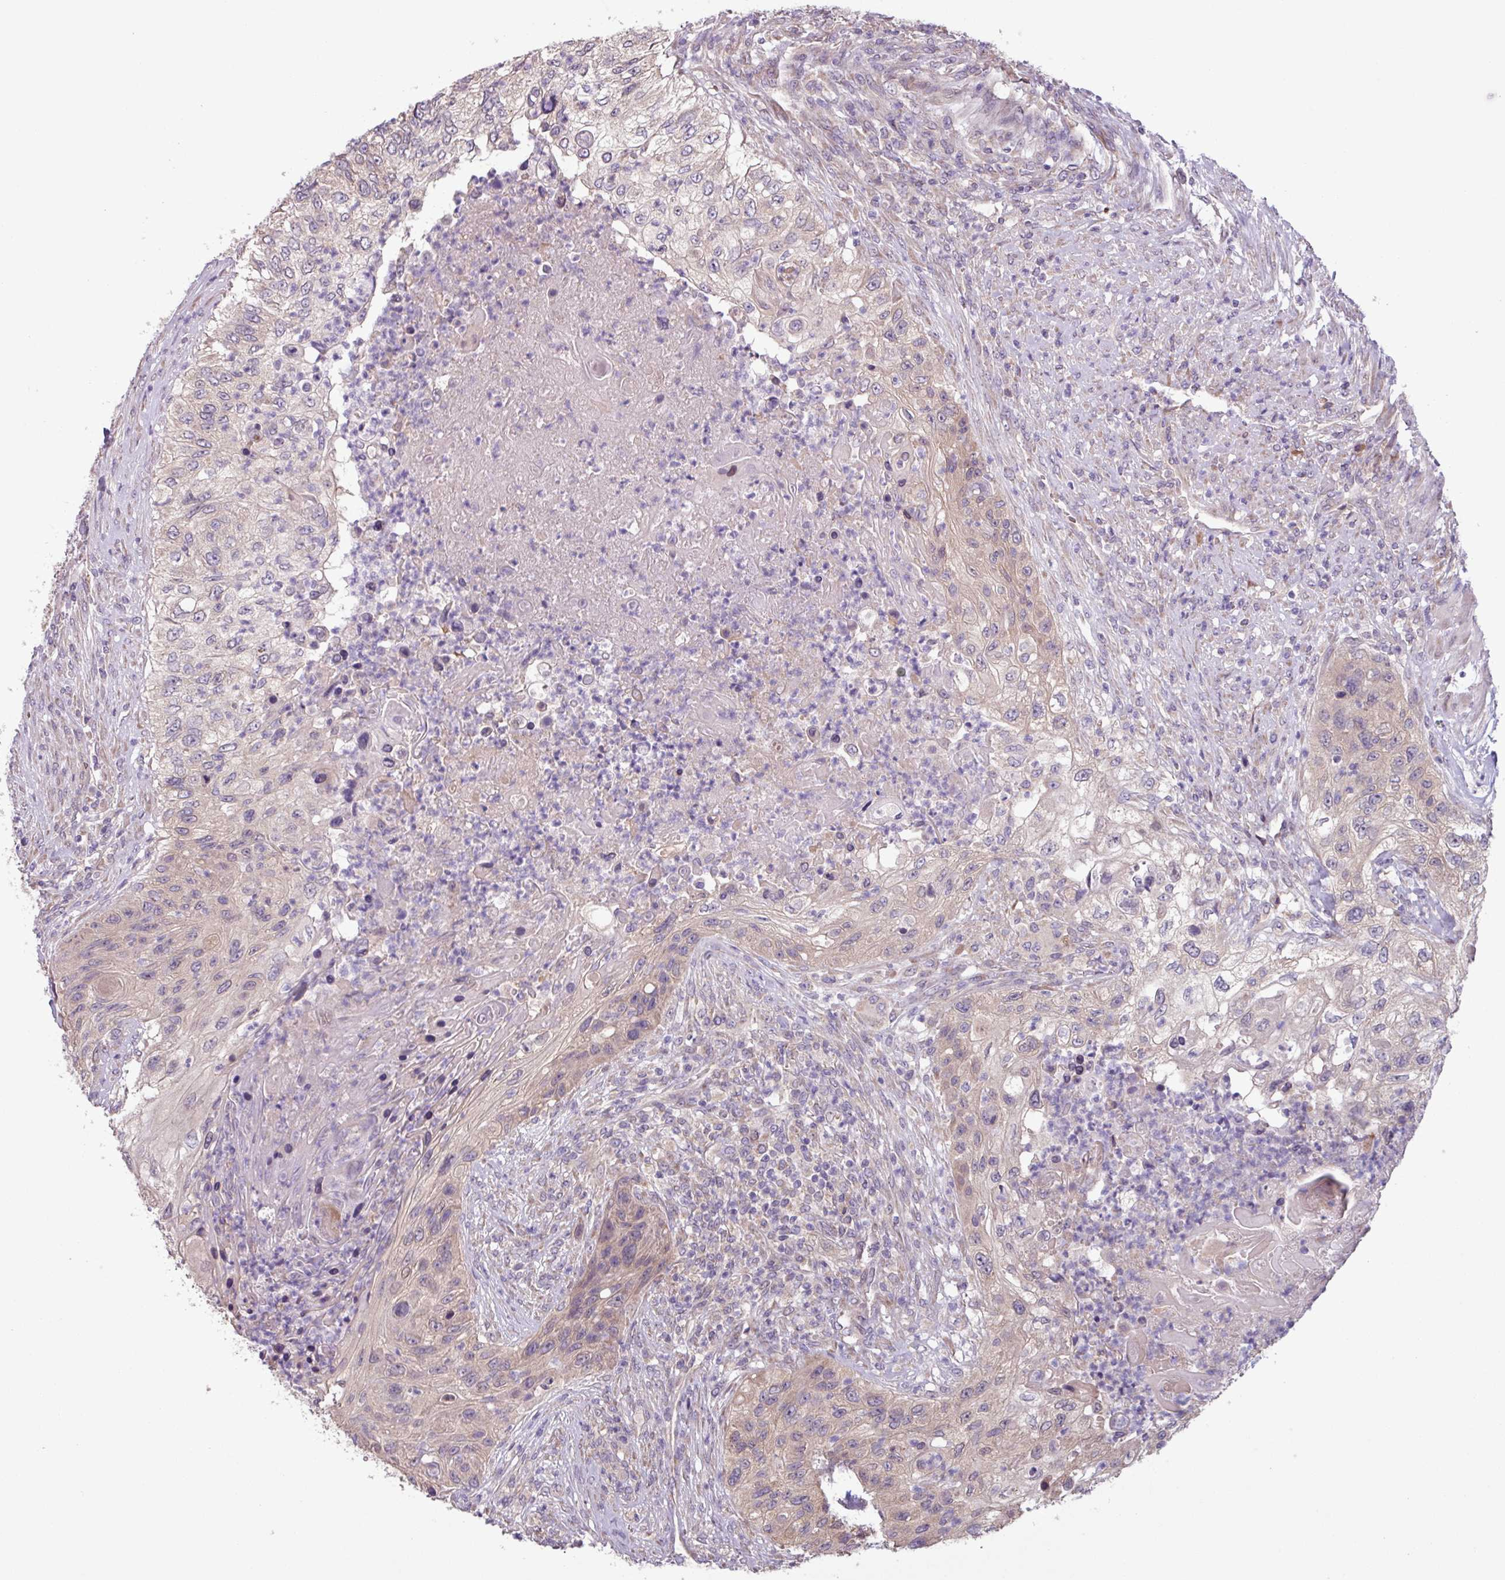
{"staining": {"intensity": "weak", "quantity": "25%-75%", "location": "cytoplasmic/membranous"}, "tissue": "urothelial cancer", "cell_type": "Tumor cells", "image_type": "cancer", "snomed": [{"axis": "morphology", "description": "Urothelial carcinoma, High grade"}, {"axis": "topography", "description": "Urinary bladder"}], "caption": "Protein staining reveals weak cytoplasmic/membranous staining in about 25%-75% of tumor cells in urothelial cancer.", "gene": "C20orf27", "patient": {"sex": "female", "age": 60}}